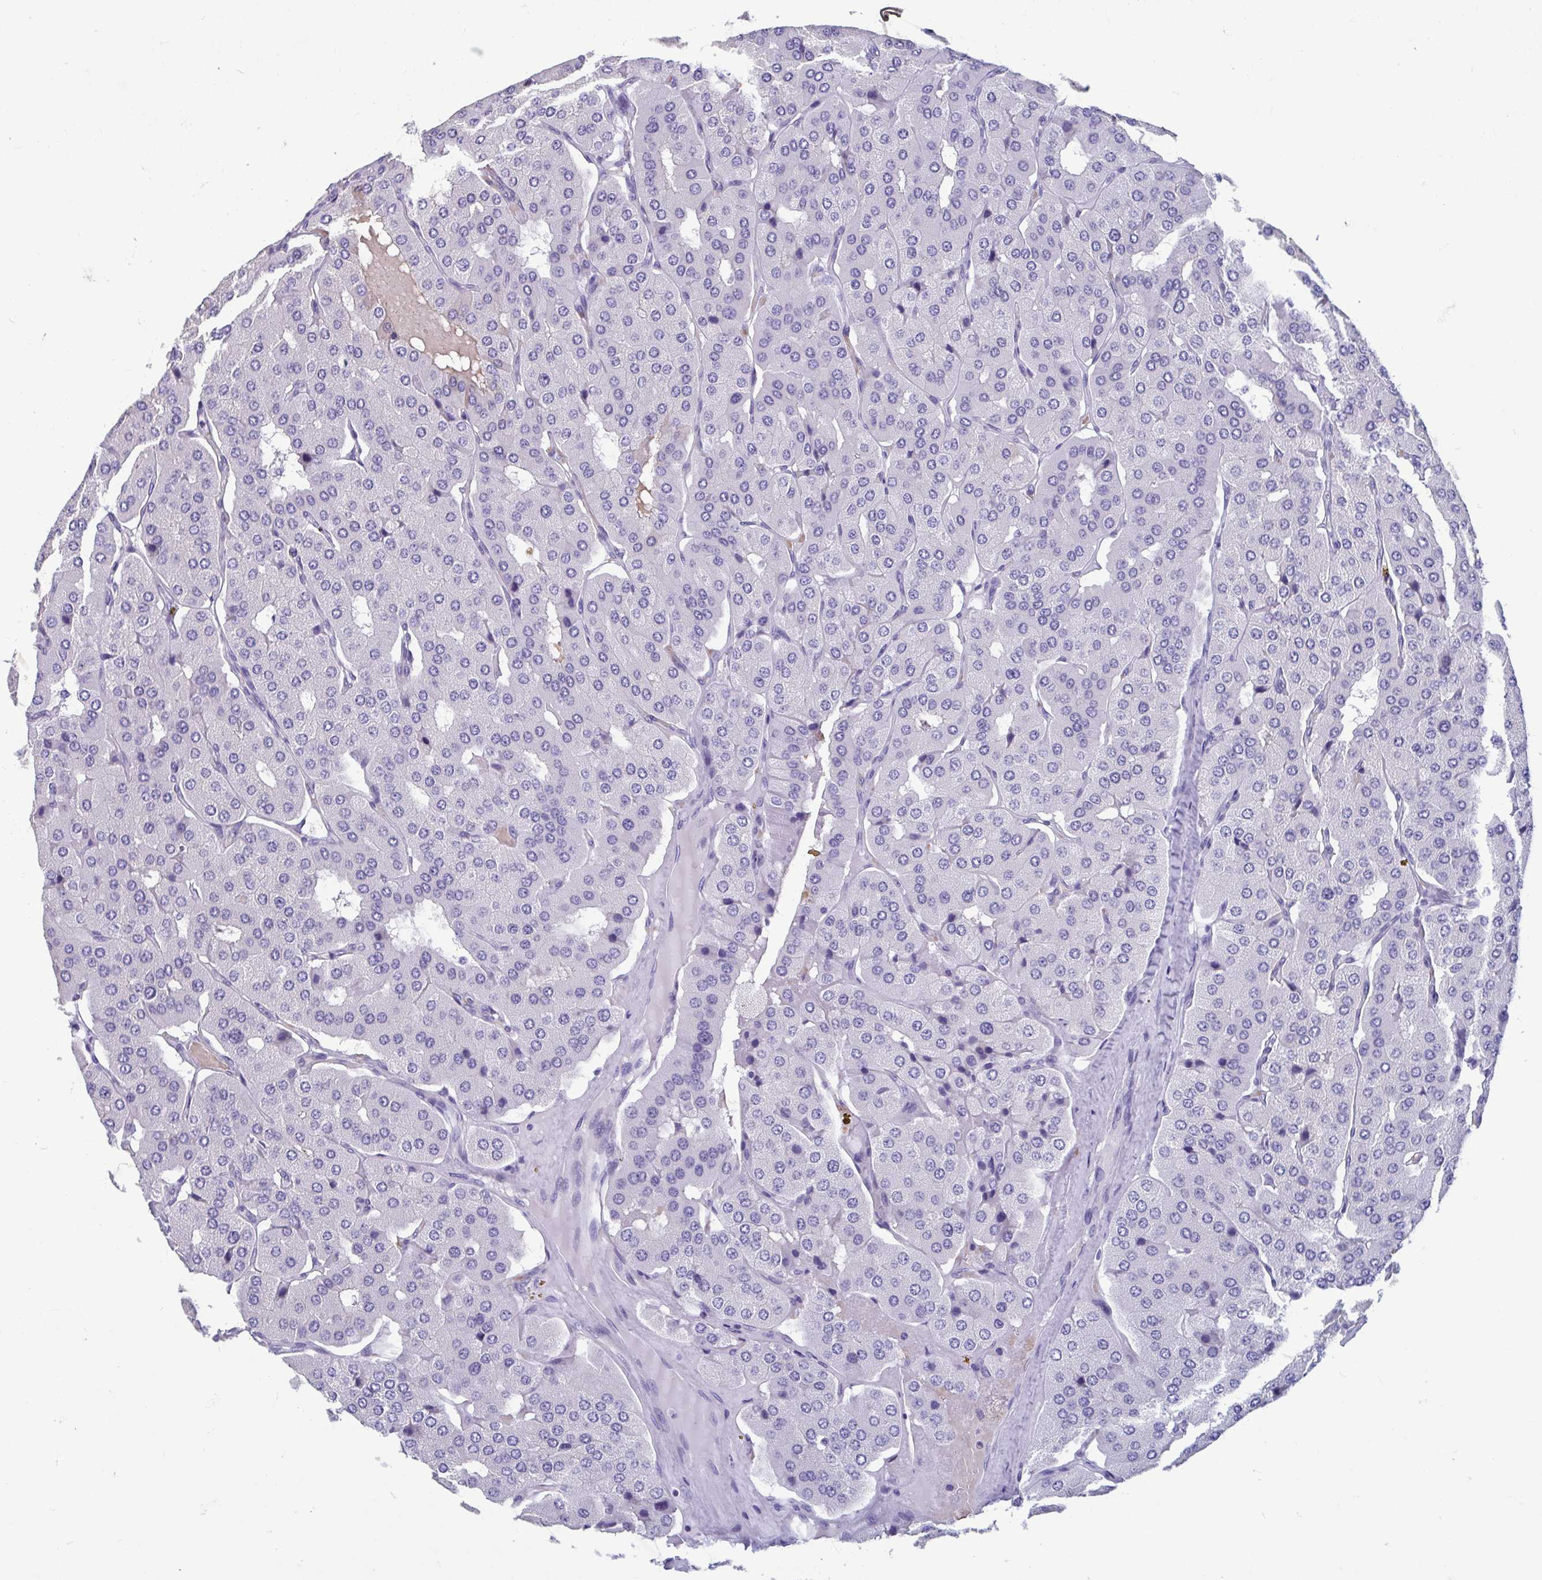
{"staining": {"intensity": "negative", "quantity": "none", "location": "none"}, "tissue": "parathyroid gland", "cell_type": "Glandular cells", "image_type": "normal", "snomed": [{"axis": "morphology", "description": "Normal tissue, NOS"}, {"axis": "morphology", "description": "Adenoma, NOS"}, {"axis": "topography", "description": "Parathyroid gland"}], "caption": "Human parathyroid gland stained for a protein using immunohistochemistry (IHC) displays no expression in glandular cells.", "gene": "MORC4", "patient": {"sex": "female", "age": 86}}